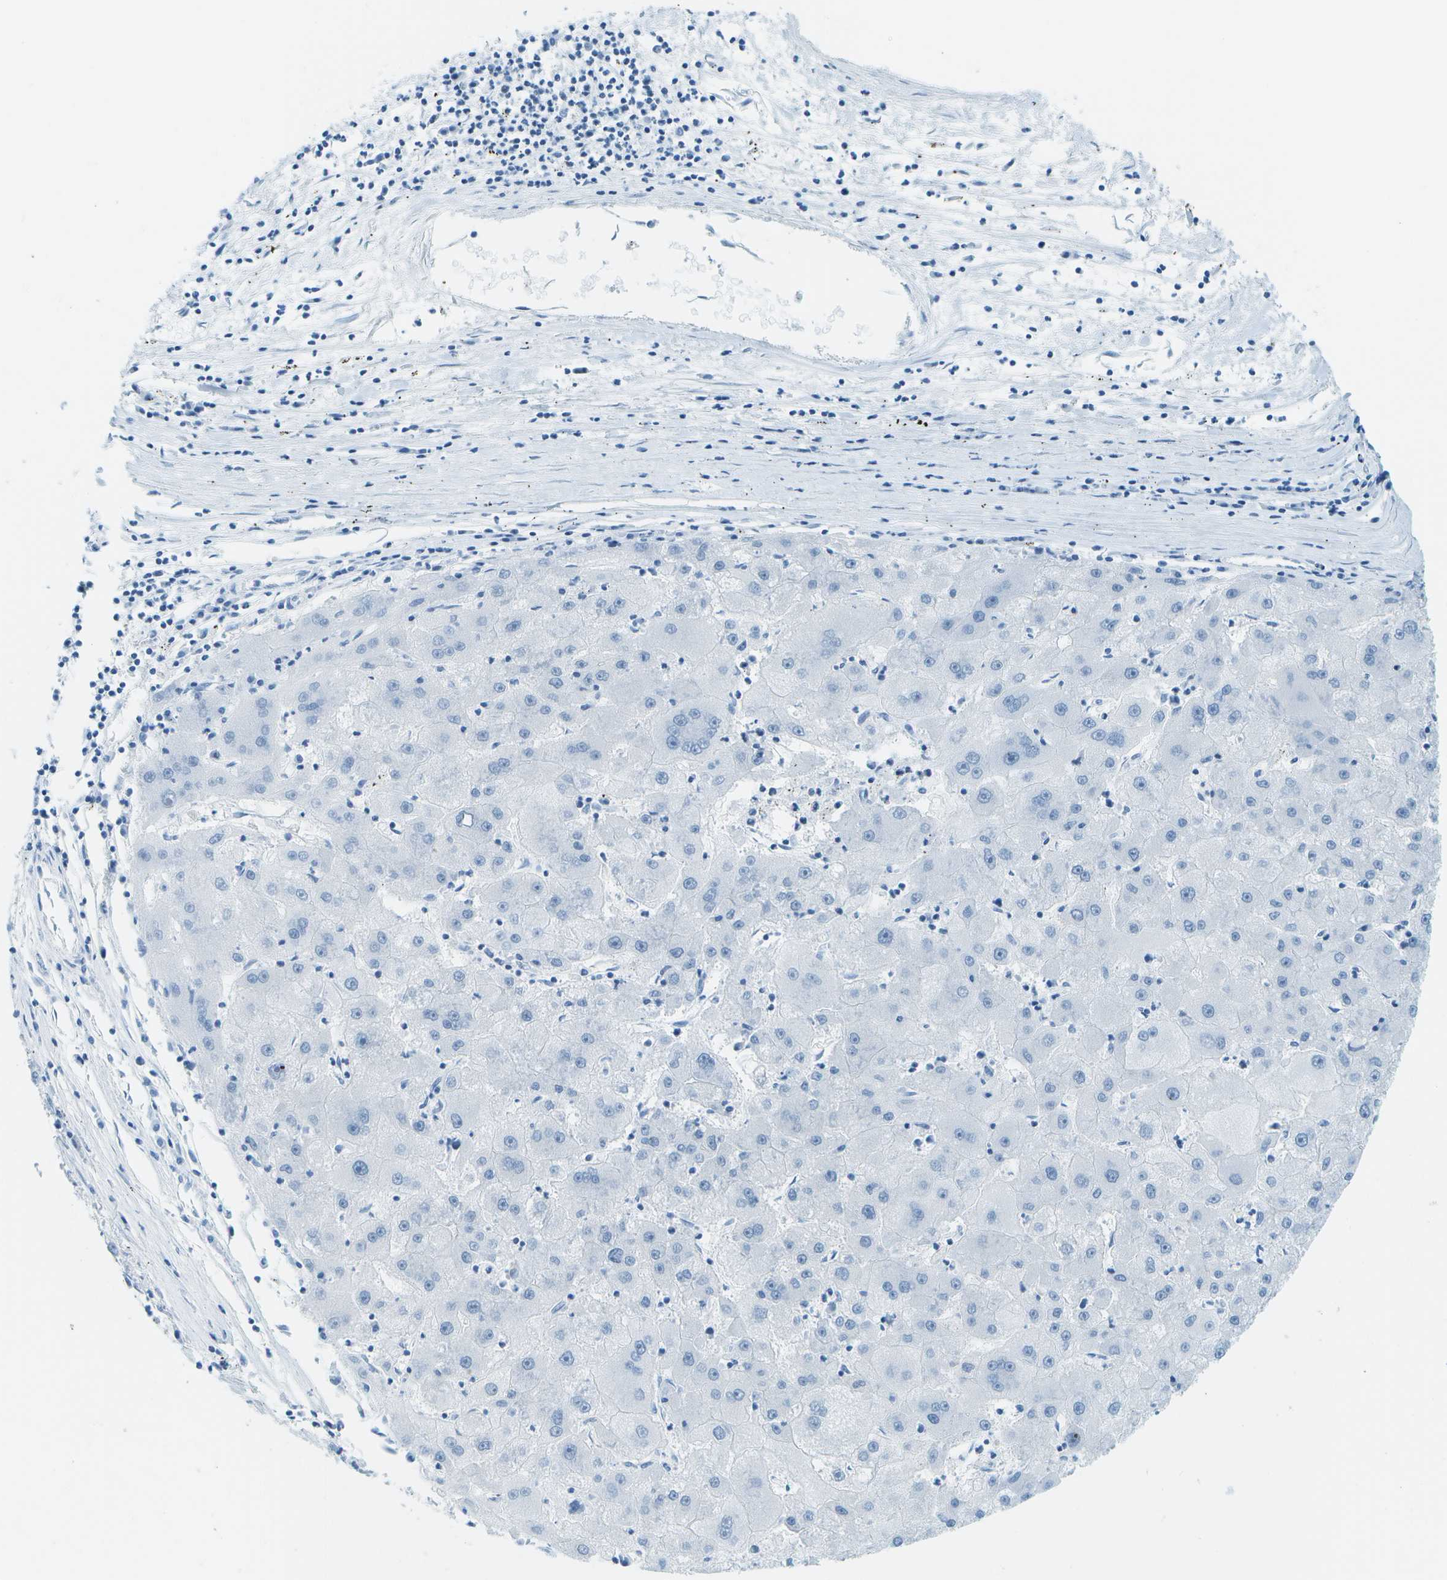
{"staining": {"intensity": "negative", "quantity": "none", "location": "none"}, "tissue": "liver cancer", "cell_type": "Tumor cells", "image_type": "cancer", "snomed": [{"axis": "morphology", "description": "Carcinoma, Hepatocellular, NOS"}, {"axis": "topography", "description": "Liver"}], "caption": "Immunohistochemistry image of liver cancer (hepatocellular carcinoma) stained for a protein (brown), which shows no positivity in tumor cells. (IHC, brightfield microscopy, high magnification).", "gene": "NEK11", "patient": {"sex": "male", "age": 72}}